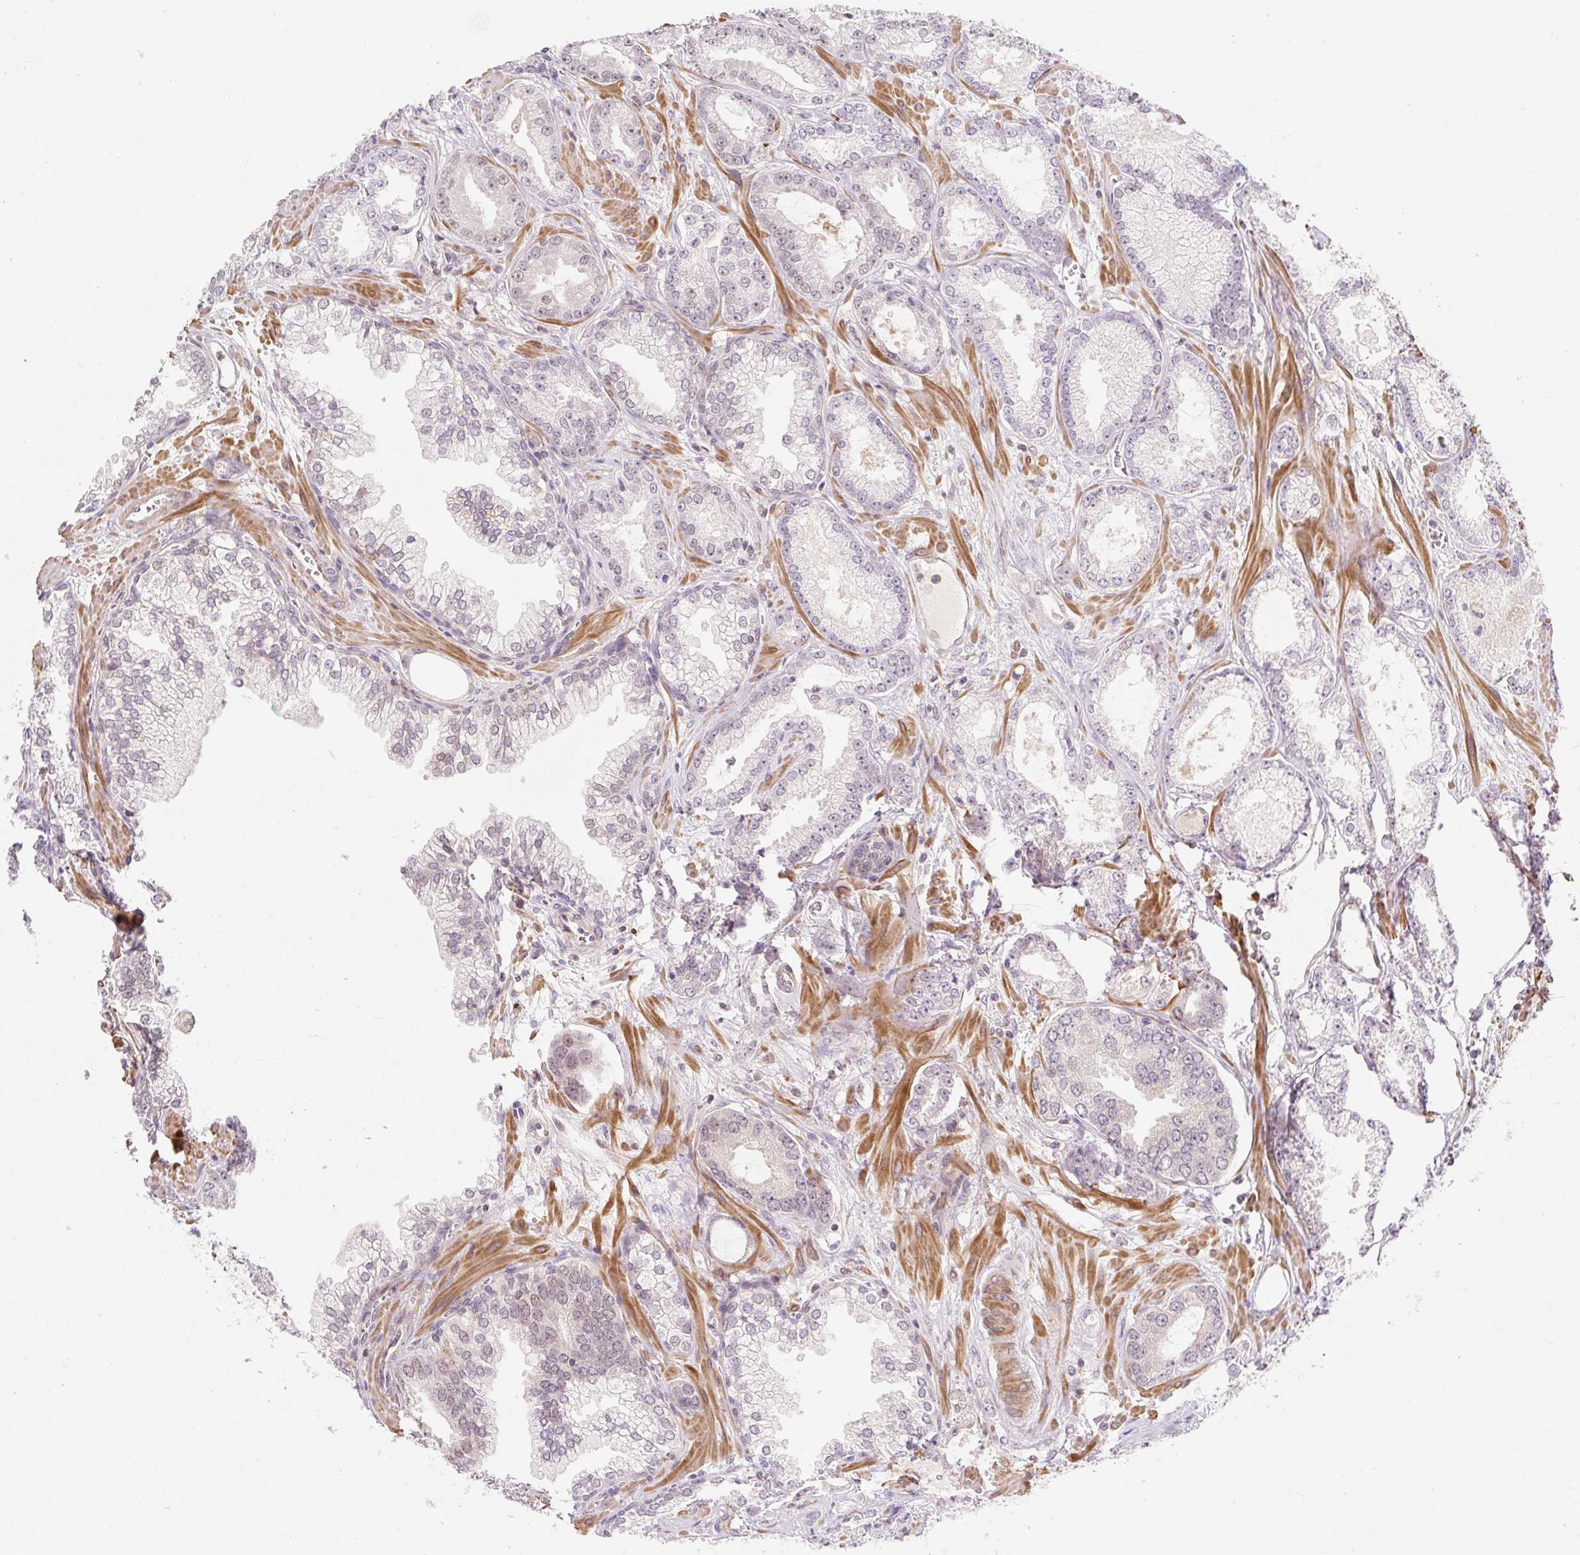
{"staining": {"intensity": "weak", "quantity": "<25%", "location": "nuclear"}, "tissue": "prostate cancer", "cell_type": "Tumor cells", "image_type": "cancer", "snomed": [{"axis": "morphology", "description": "Adenocarcinoma, Medium grade"}, {"axis": "topography", "description": "Prostate"}], "caption": "Prostate medium-grade adenocarcinoma stained for a protein using IHC demonstrates no positivity tumor cells.", "gene": "EMC10", "patient": {"sex": "male", "age": 57}}